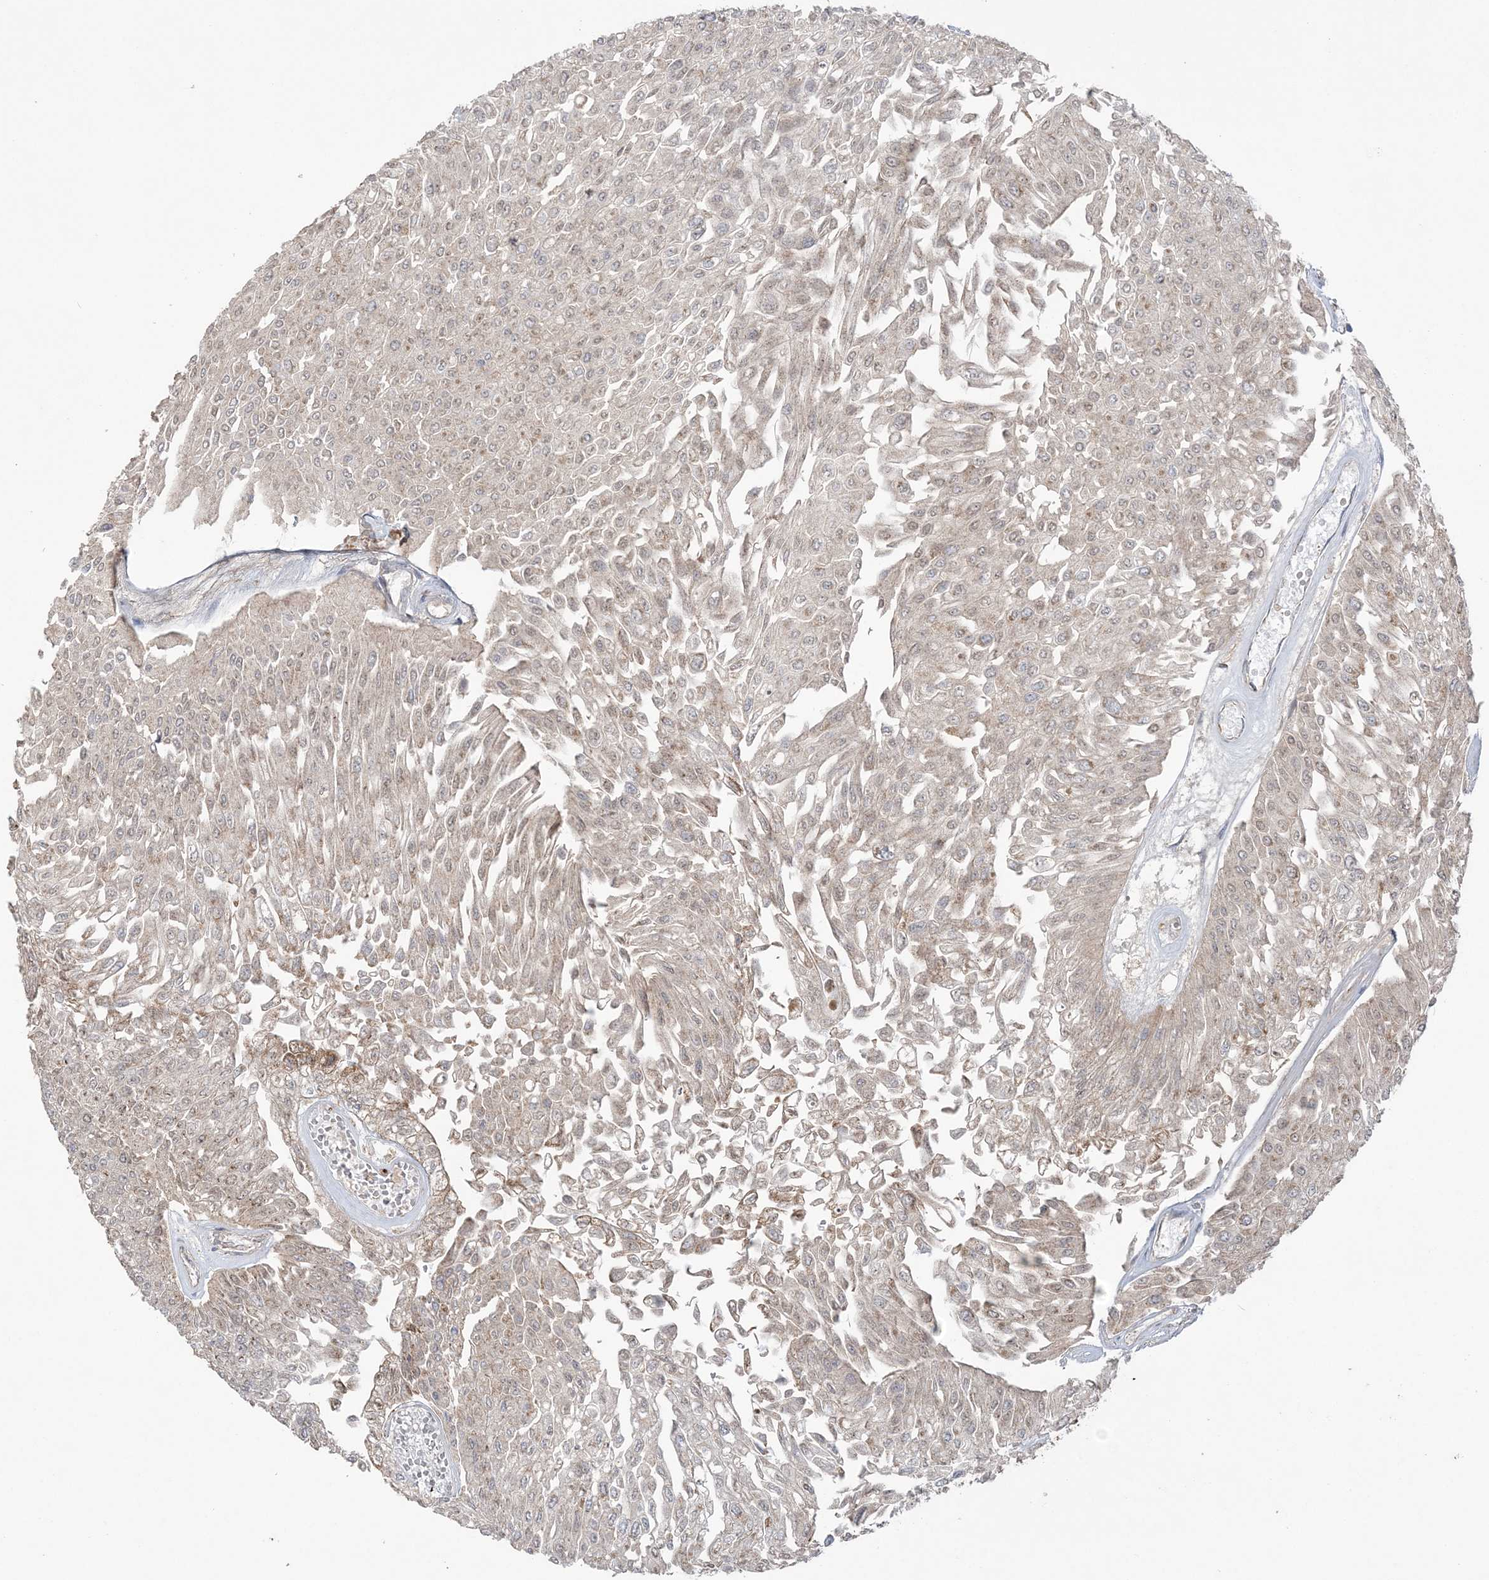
{"staining": {"intensity": "weak", "quantity": "<25%", "location": "cytoplasmic/membranous,nuclear"}, "tissue": "urothelial cancer", "cell_type": "Tumor cells", "image_type": "cancer", "snomed": [{"axis": "morphology", "description": "Urothelial carcinoma, Low grade"}, {"axis": "topography", "description": "Urinary bladder"}], "caption": "This is an IHC histopathology image of human urothelial cancer. There is no staining in tumor cells.", "gene": "SCLT1", "patient": {"sex": "male", "age": 67}}